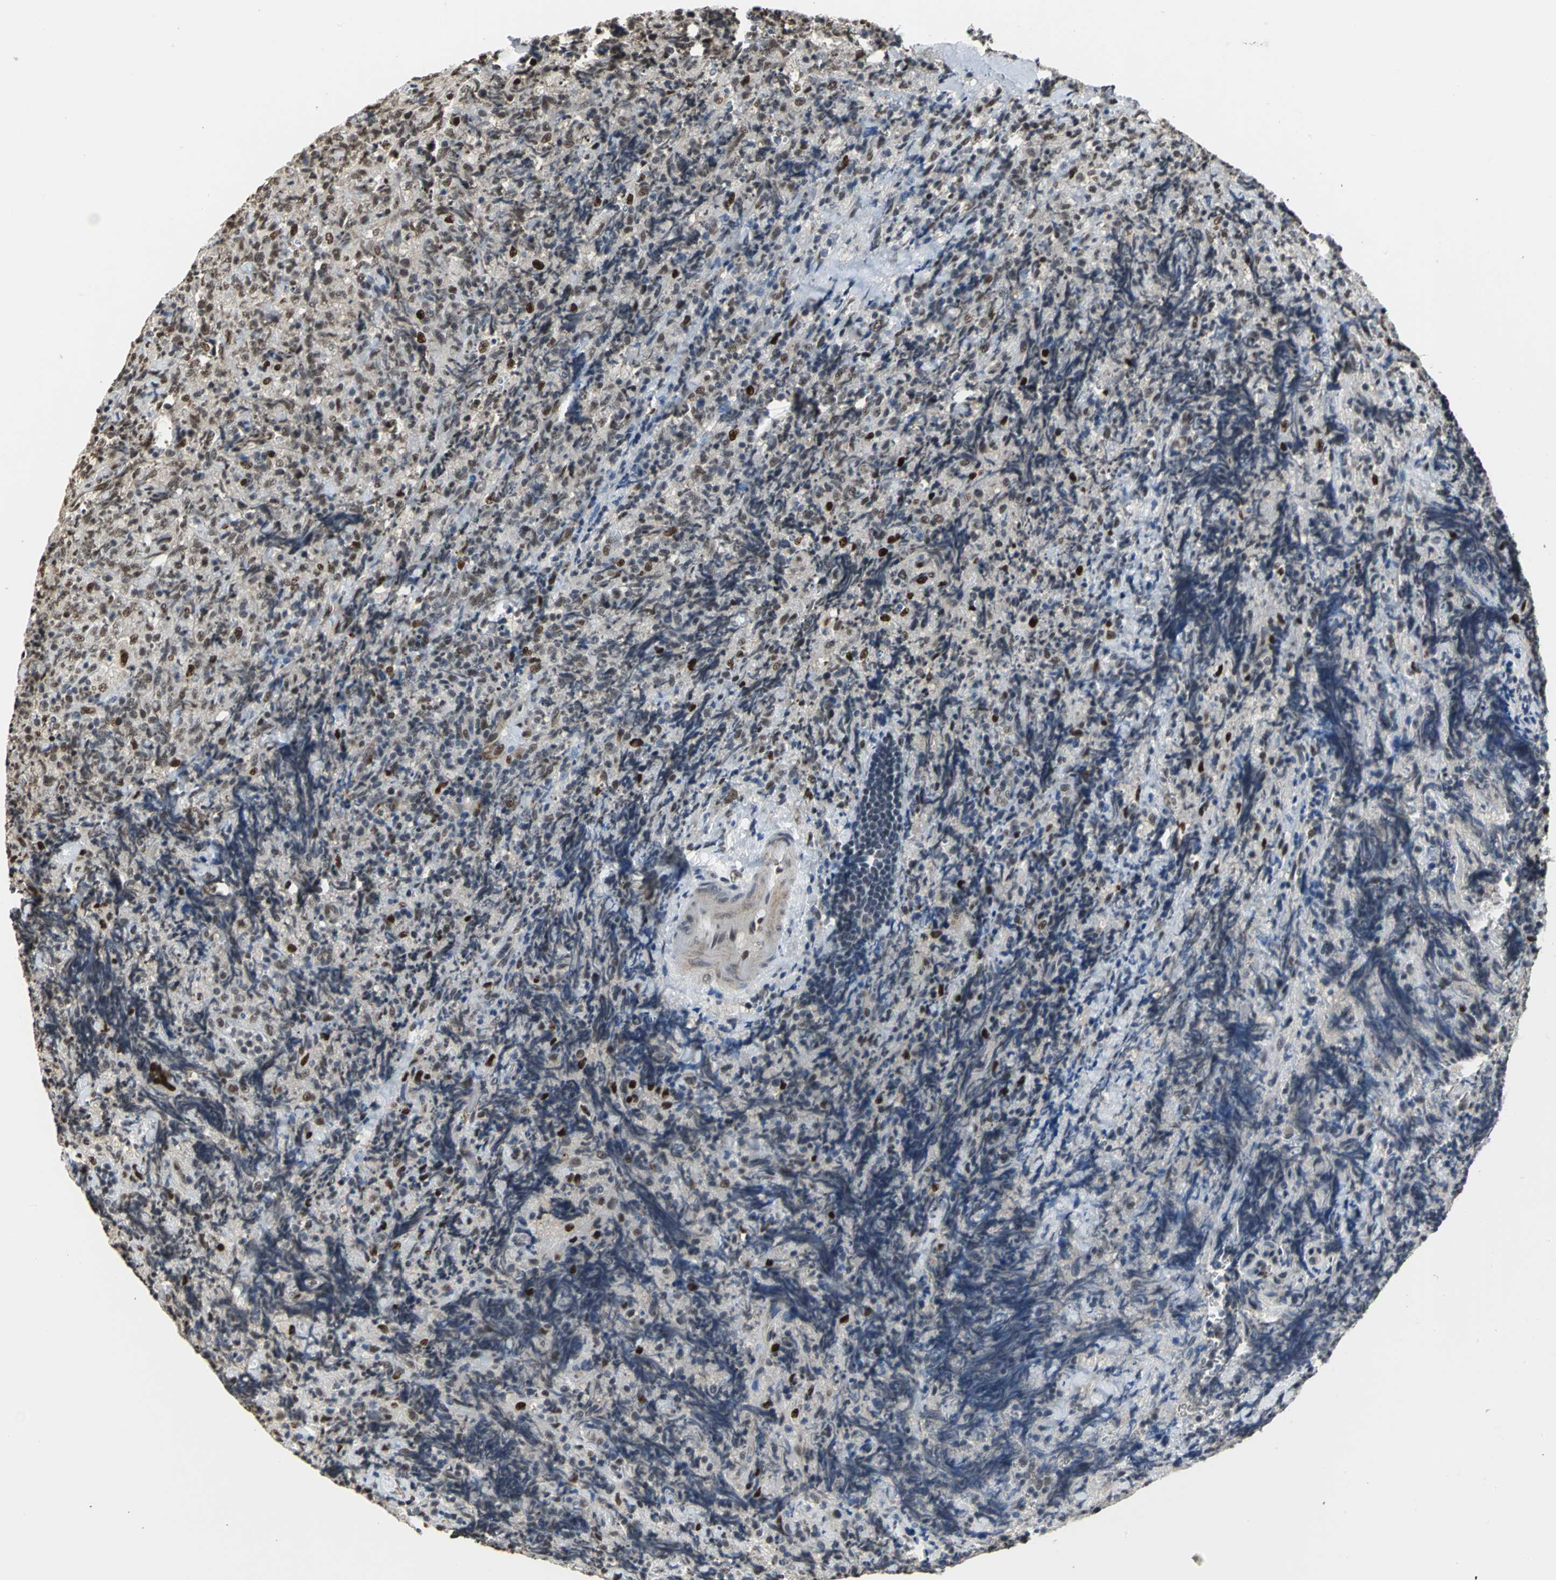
{"staining": {"intensity": "strong", "quantity": ">75%", "location": "nuclear"}, "tissue": "lymphoma", "cell_type": "Tumor cells", "image_type": "cancer", "snomed": [{"axis": "morphology", "description": "Malignant lymphoma, non-Hodgkin's type, High grade"}, {"axis": "topography", "description": "Tonsil"}], "caption": "This photomicrograph displays lymphoma stained with IHC to label a protein in brown. The nuclear of tumor cells show strong positivity for the protein. Nuclei are counter-stained blue.", "gene": "CCDC88C", "patient": {"sex": "female", "age": 36}}